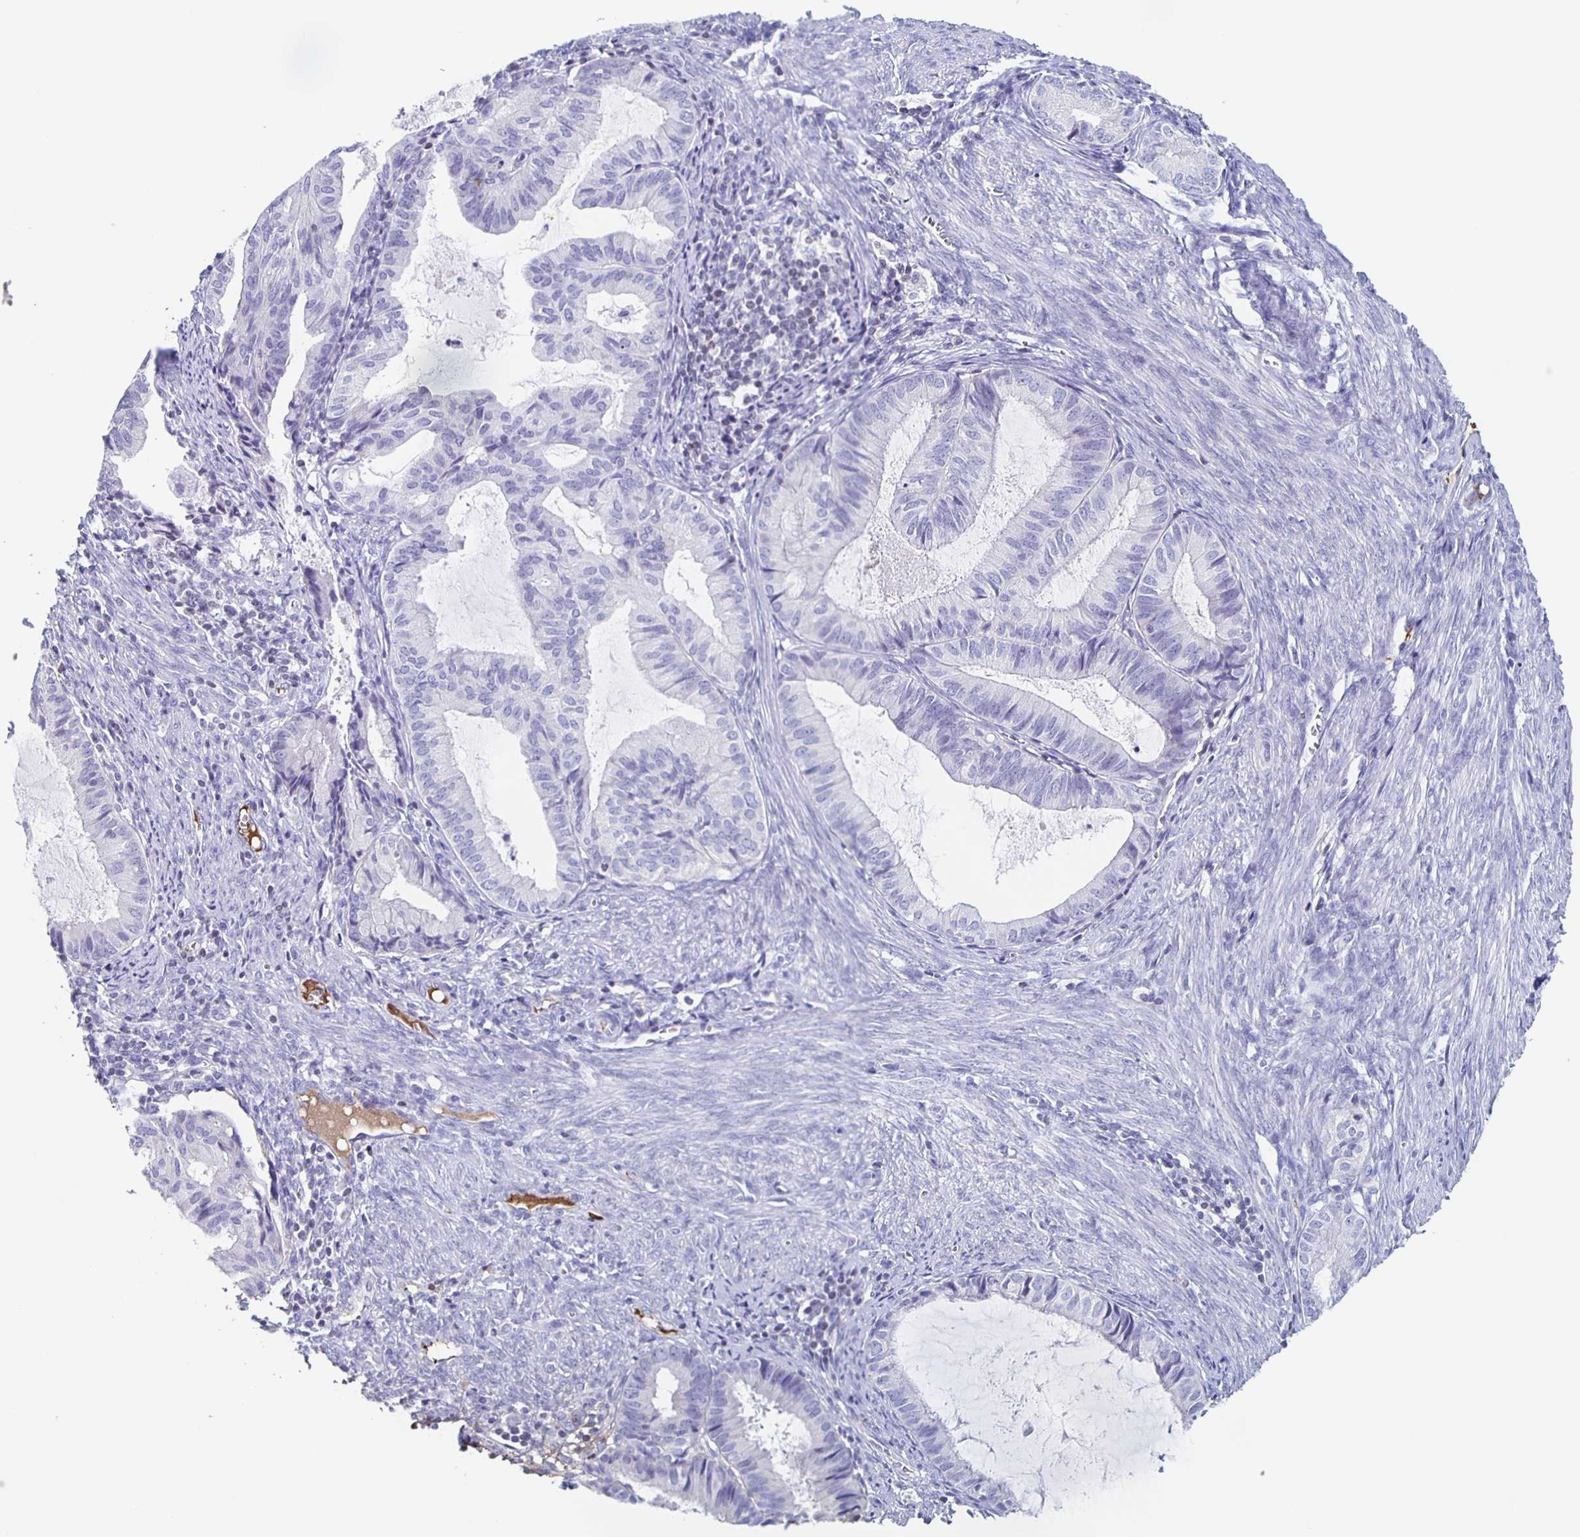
{"staining": {"intensity": "negative", "quantity": "none", "location": "none"}, "tissue": "endometrial cancer", "cell_type": "Tumor cells", "image_type": "cancer", "snomed": [{"axis": "morphology", "description": "Adenocarcinoma, NOS"}, {"axis": "topography", "description": "Endometrium"}], "caption": "Image shows no significant protein staining in tumor cells of endometrial adenocarcinoma.", "gene": "FGA", "patient": {"sex": "female", "age": 86}}